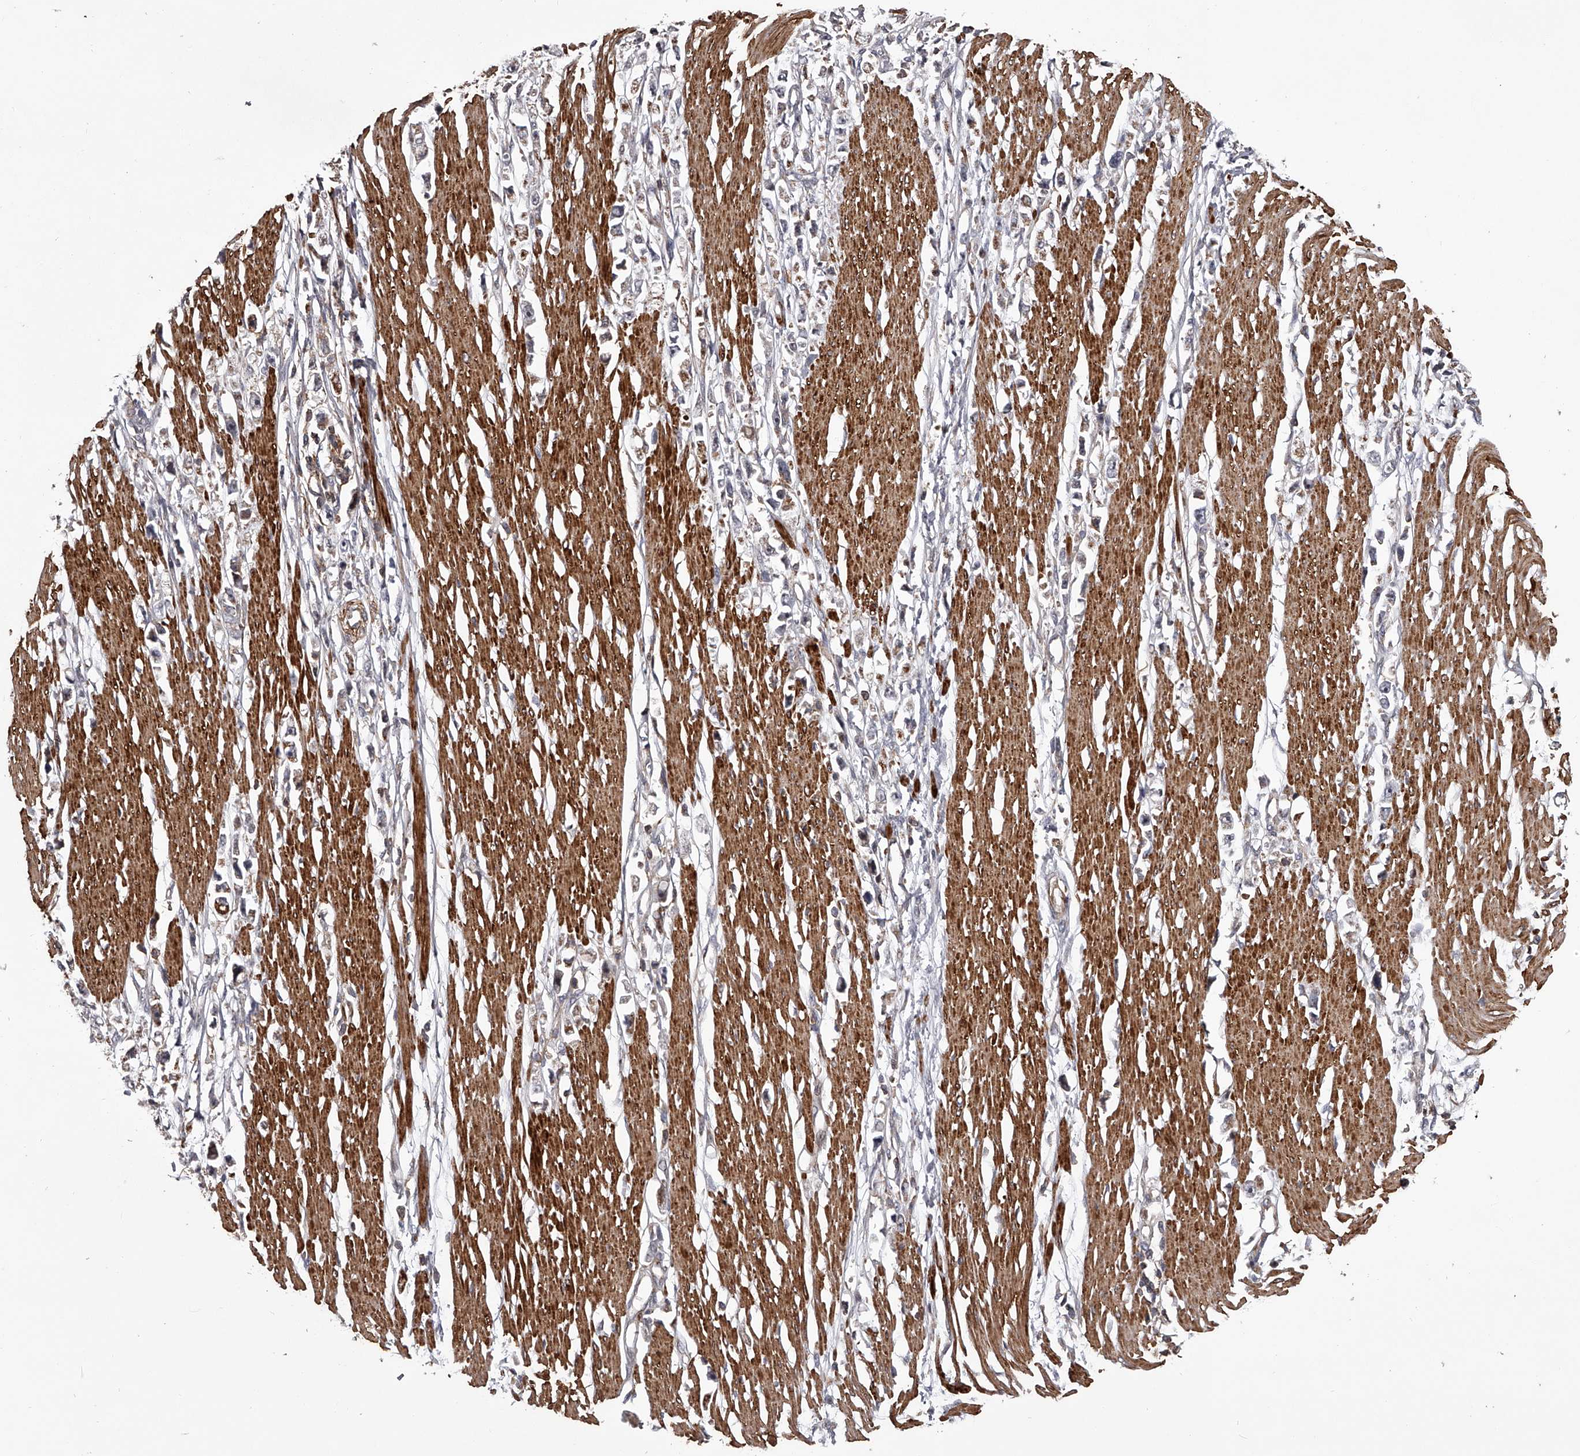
{"staining": {"intensity": "weak", "quantity": "<25%", "location": "cytoplasmic/membranous"}, "tissue": "stomach cancer", "cell_type": "Tumor cells", "image_type": "cancer", "snomed": [{"axis": "morphology", "description": "Adenocarcinoma, NOS"}, {"axis": "topography", "description": "Stomach"}], "caption": "High power microscopy histopathology image of an immunohistochemistry image of adenocarcinoma (stomach), revealing no significant expression in tumor cells.", "gene": "RRP36", "patient": {"sex": "female", "age": 59}}